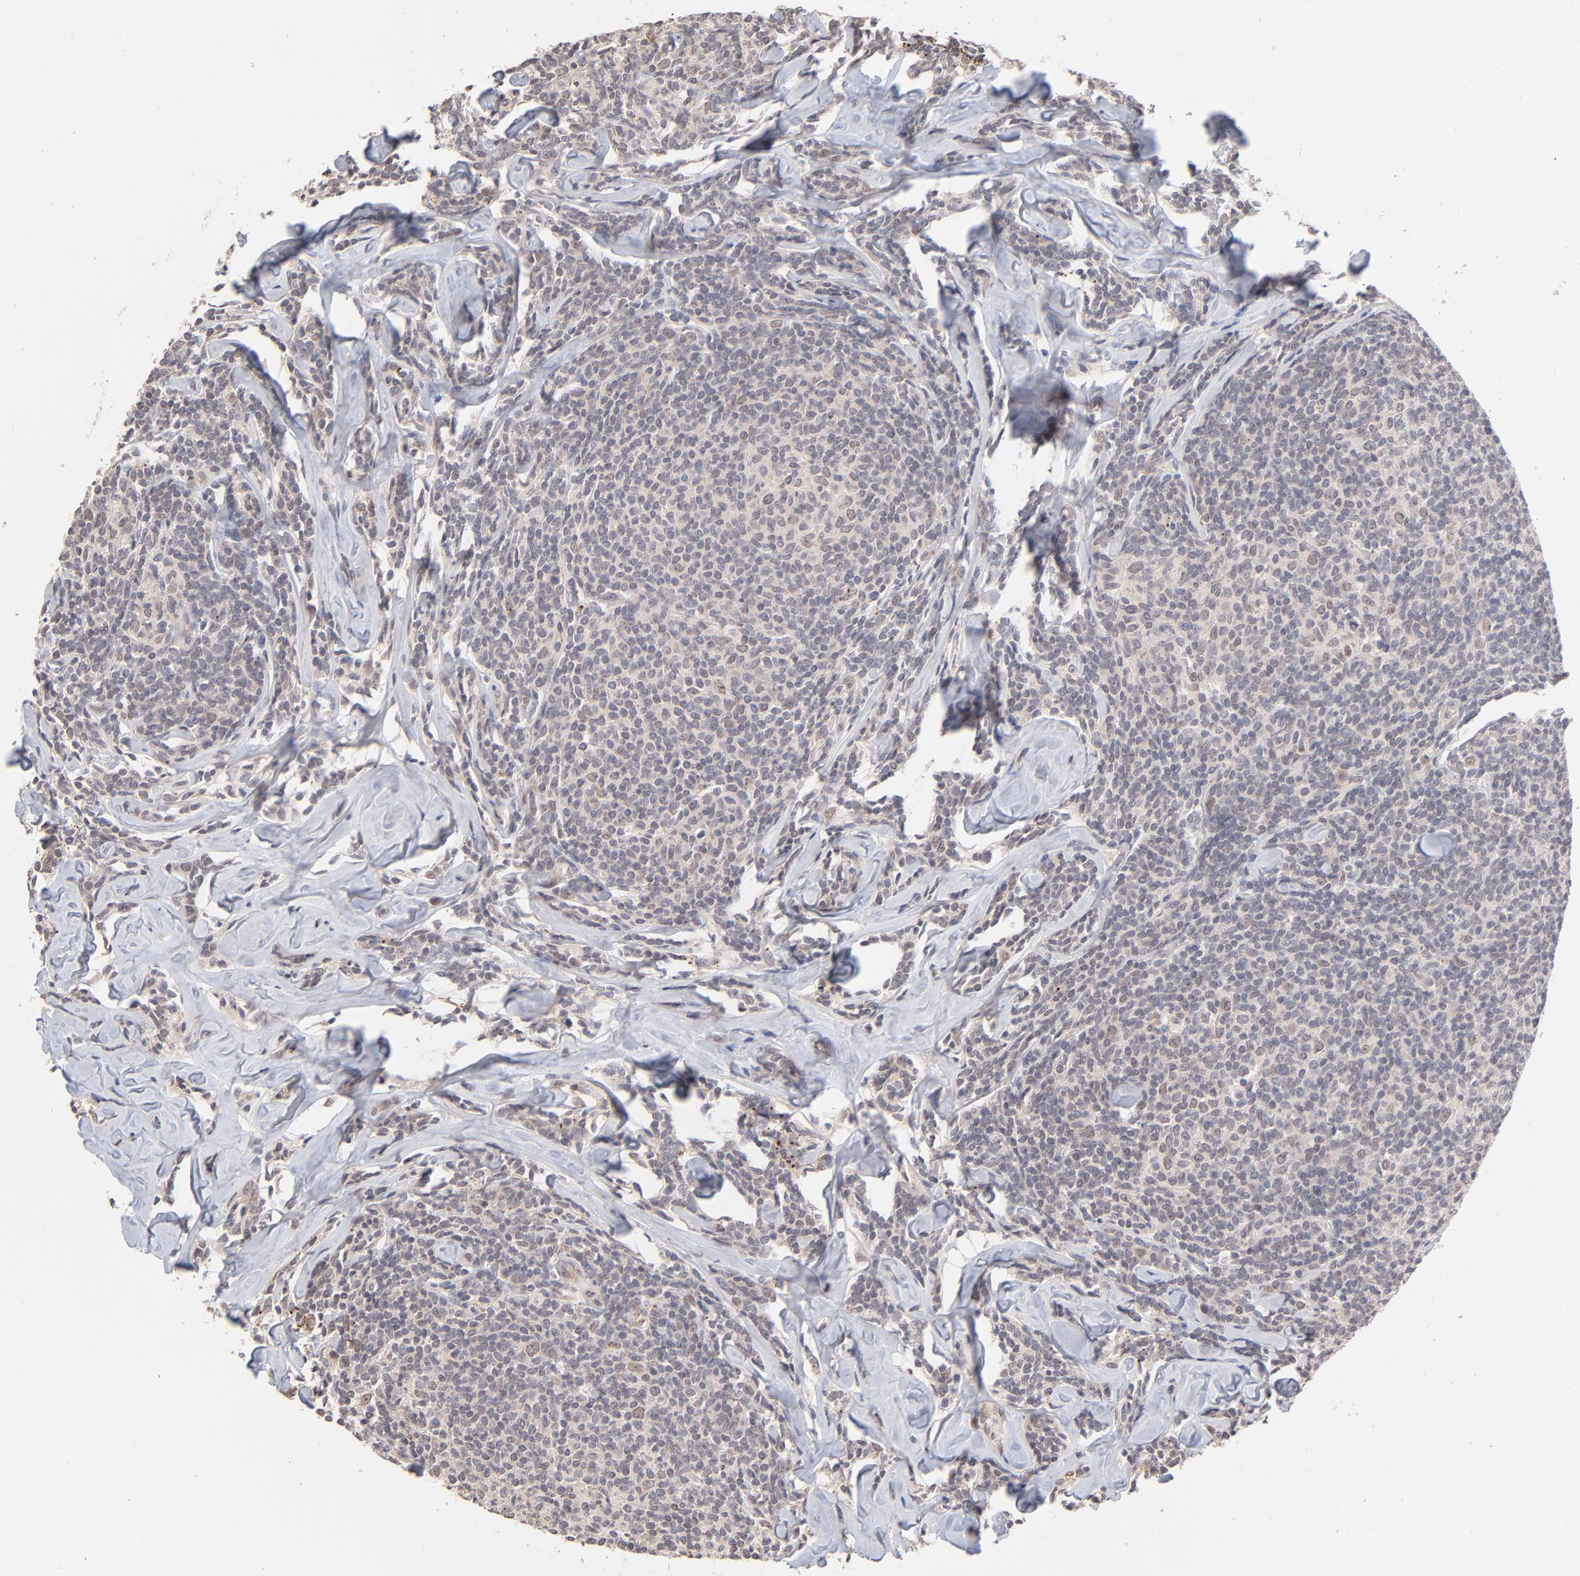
{"staining": {"intensity": "negative", "quantity": "none", "location": "none"}, "tissue": "lymphoma", "cell_type": "Tumor cells", "image_type": "cancer", "snomed": [{"axis": "morphology", "description": "Malignant lymphoma, non-Hodgkin's type, Low grade"}, {"axis": "topography", "description": "Lymph node"}], "caption": "Tumor cells show no significant protein positivity in lymphoma. Brightfield microscopy of immunohistochemistry stained with DAB (brown) and hematoxylin (blue), captured at high magnification.", "gene": "MSL2", "patient": {"sex": "female", "age": 56}}